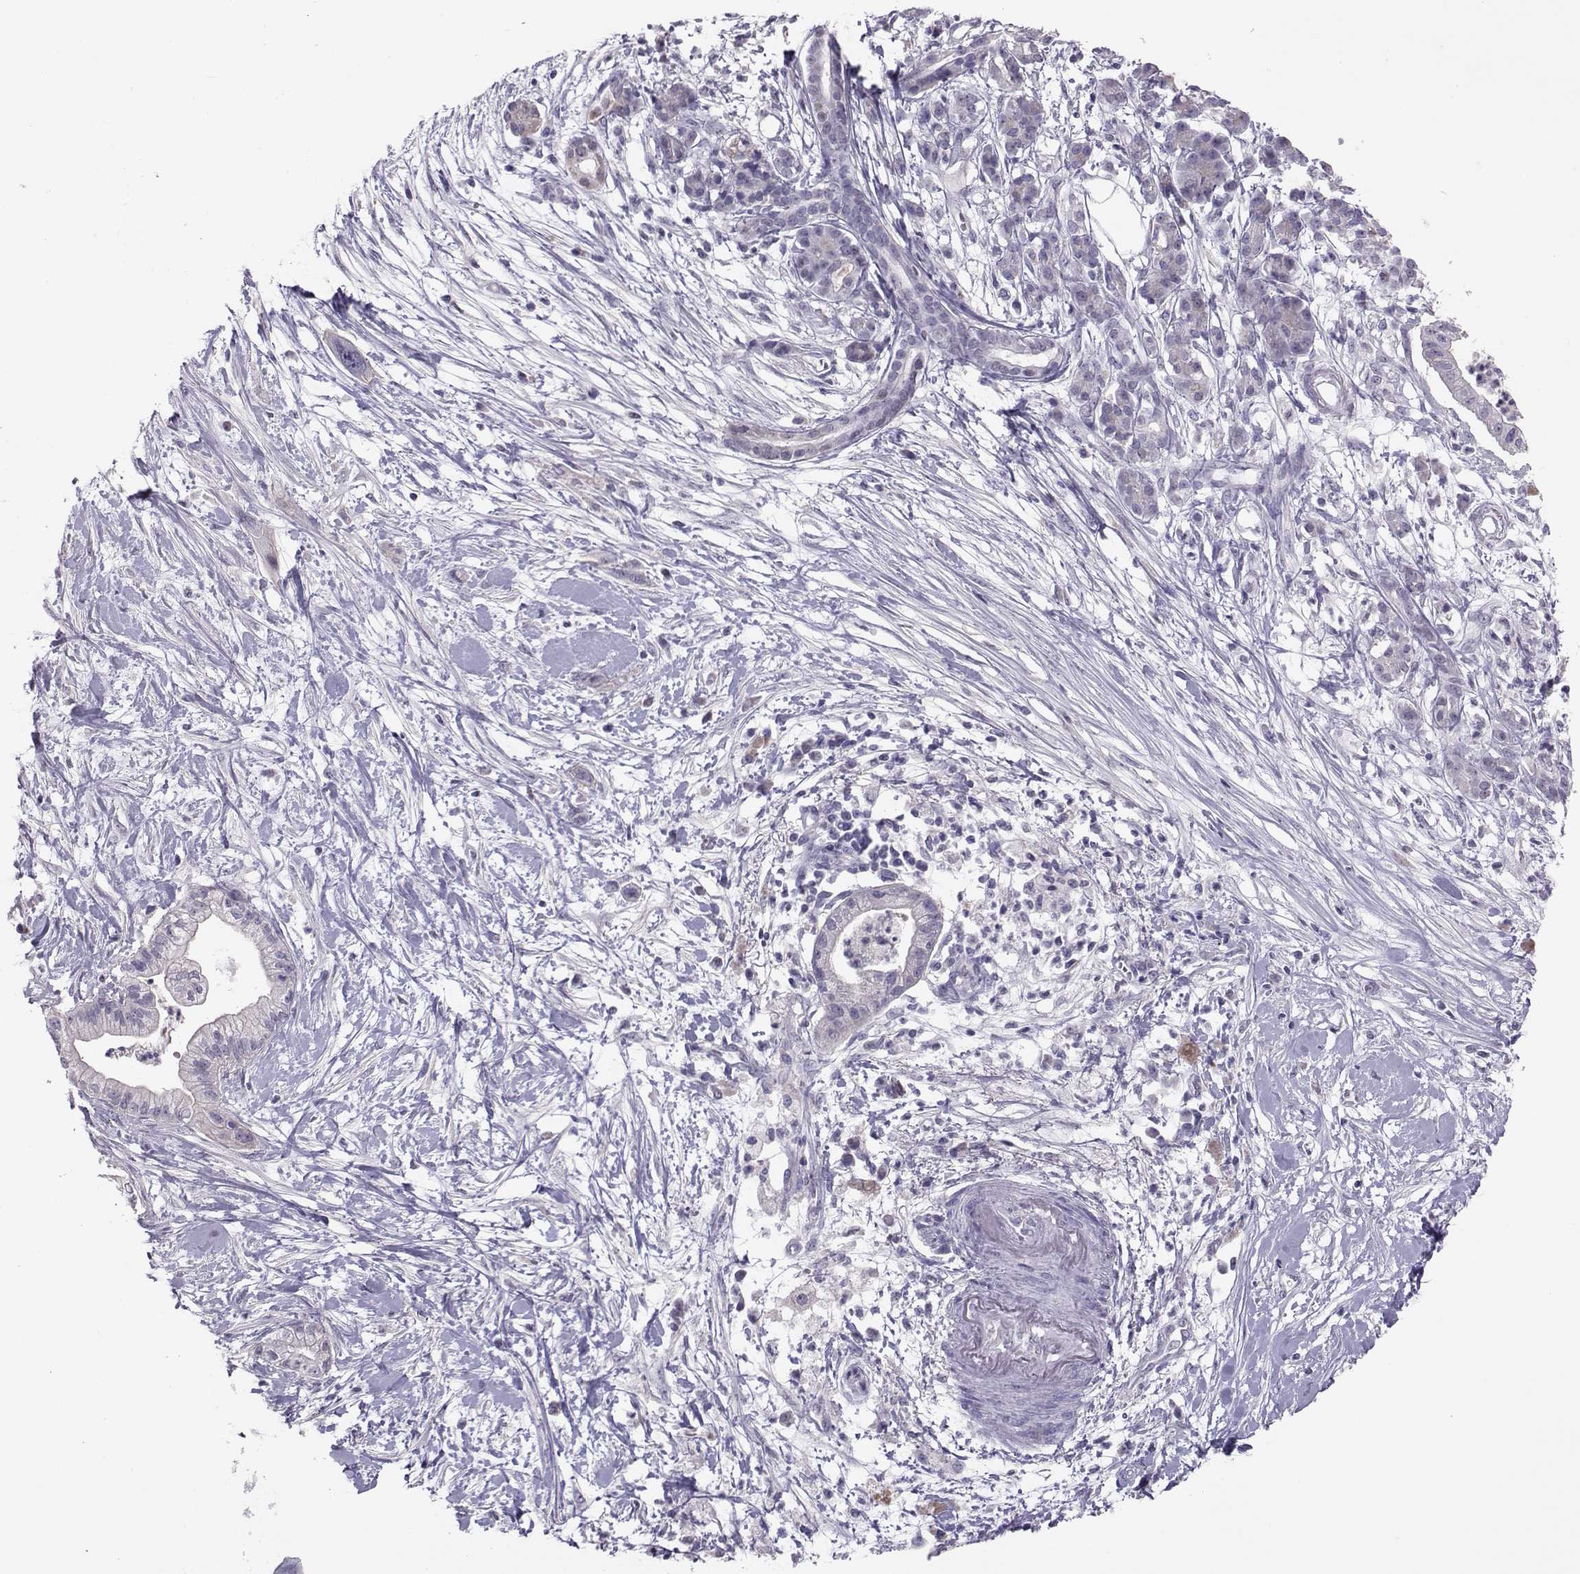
{"staining": {"intensity": "negative", "quantity": "none", "location": "none"}, "tissue": "pancreatic cancer", "cell_type": "Tumor cells", "image_type": "cancer", "snomed": [{"axis": "morphology", "description": "Normal tissue, NOS"}, {"axis": "morphology", "description": "Adenocarcinoma, NOS"}, {"axis": "topography", "description": "Lymph node"}, {"axis": "topography", "description": "Pancreas"}], "caption": "DAB immunohistochemical staining of adenocarcinoma (pancreatic) shows no significant expression in tumor cells.", "gene": "DNAAF1", "patient": {"sex": "female", "age": 58}}